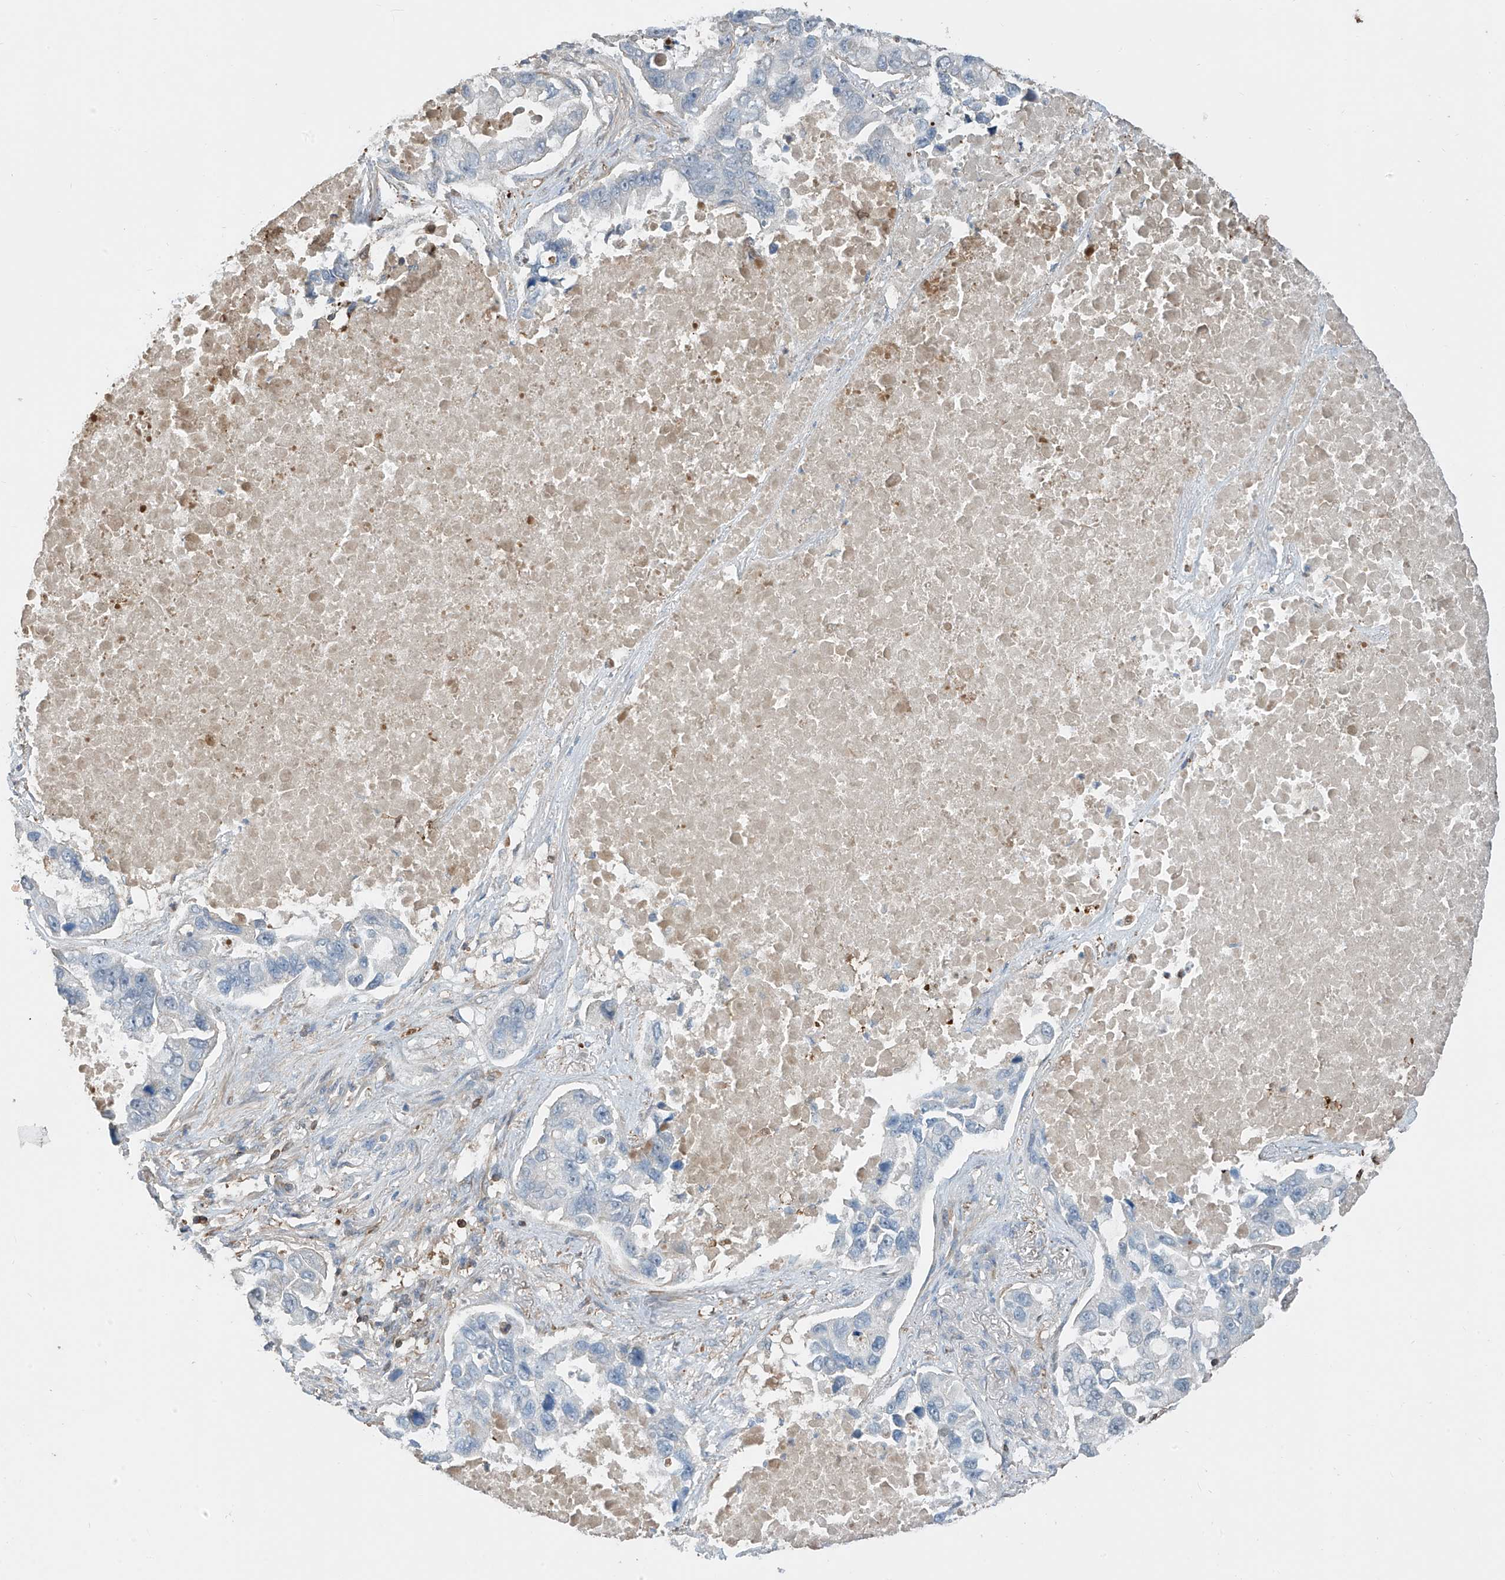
{"staining": {"intensity": "negative", "quantity": "none", "location": "none"}, "tissue": "lung cancer", "cell_type": "Tumor cells", "image_type": "cancer", "snomed": [{"axis": "morphology", "description": "Adenocarcinoma, NOS"}, {"axis": "topography", "description": "Lung"}], "caption": "Adenocarcinoma (lung) was stained to show a protein in brown. There is no significant staining in tumor cells.", "gene": "SH3BGRL3", "patient": {"sex": "male", "age": 64}}